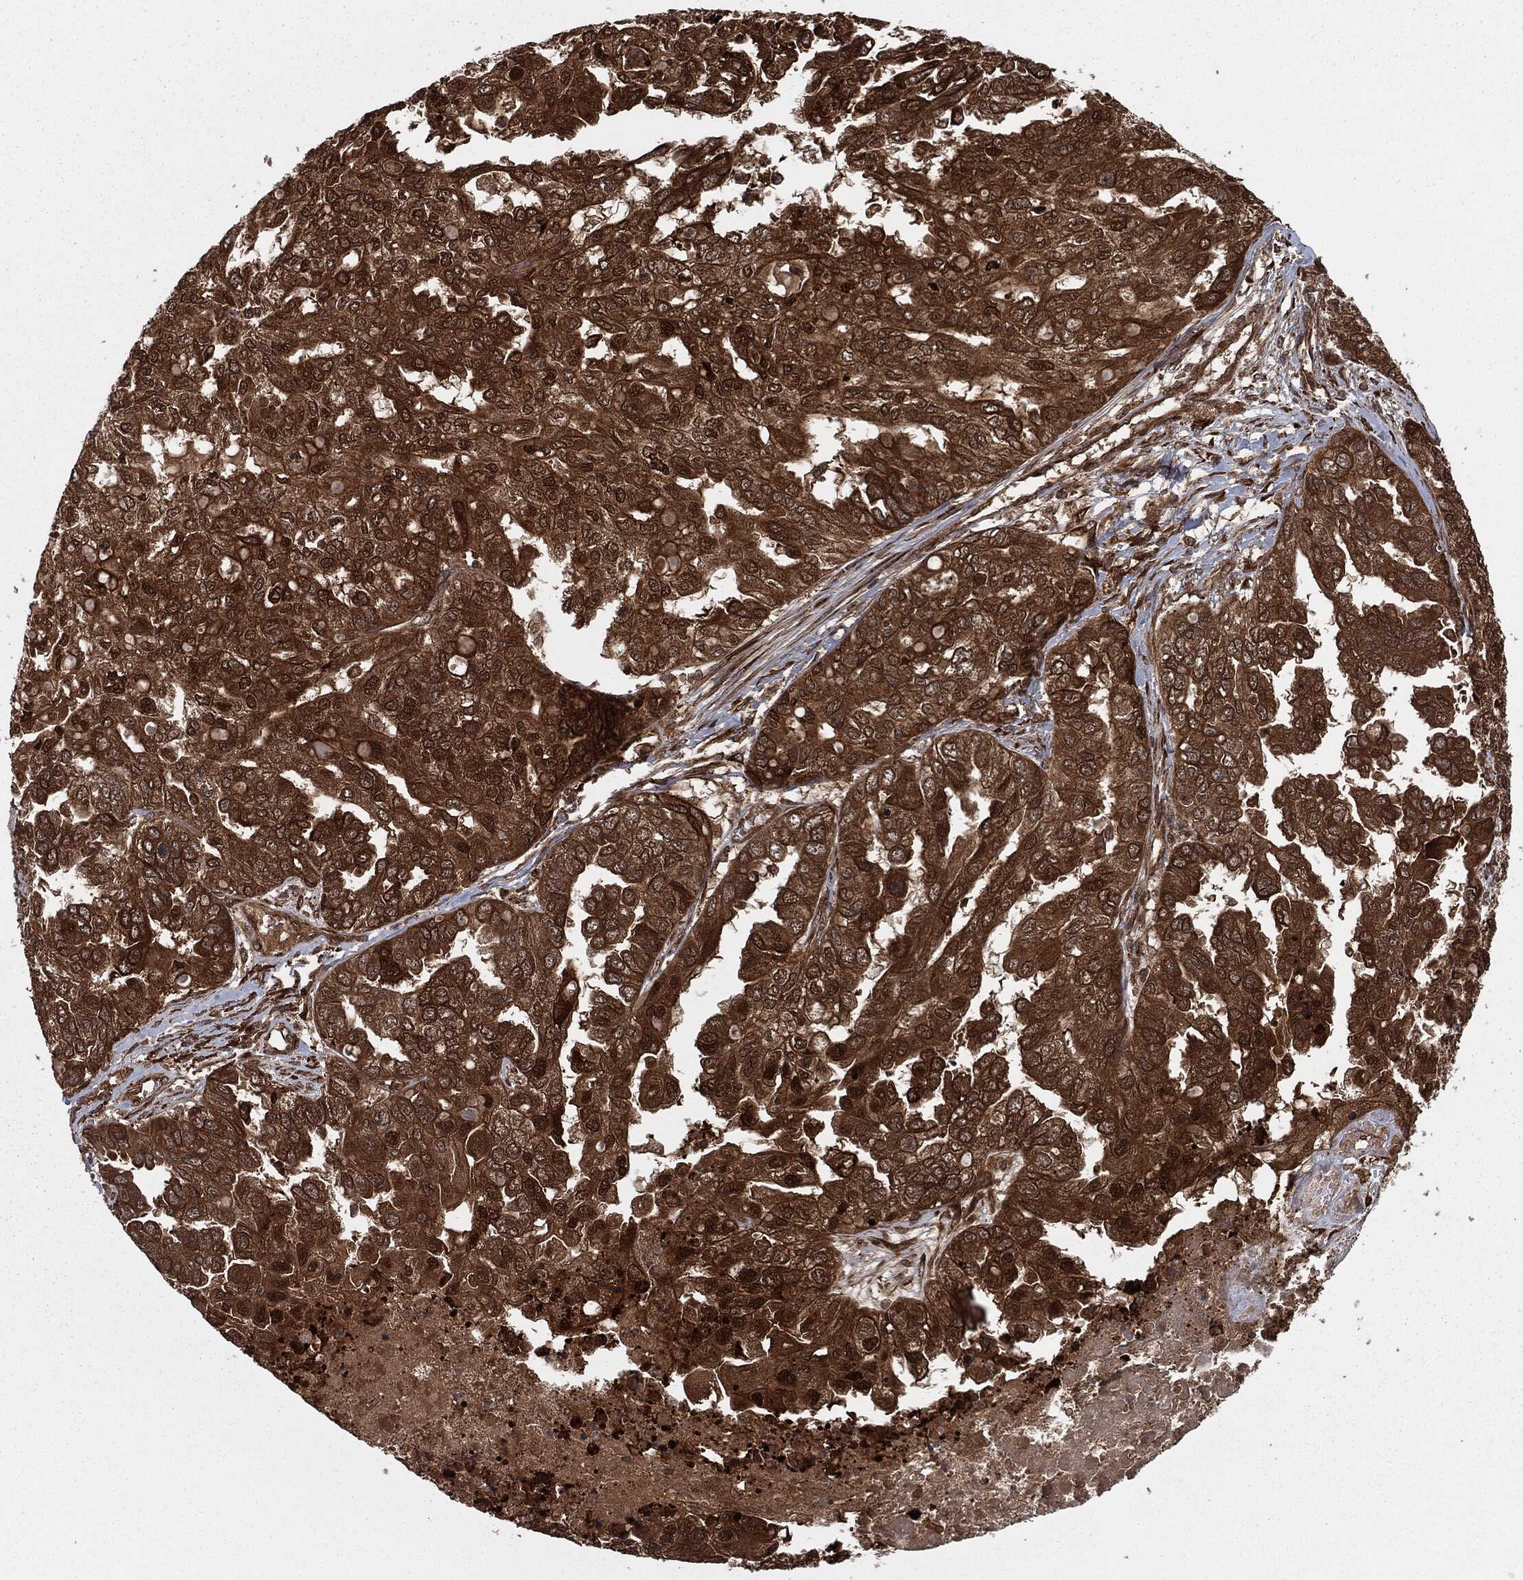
{"staining": {"intensity": "strong", "quantity": ">75%", "location": "cytoplasmic/membranous,nuclear"}, "tissue": "ovarian cancer", "cell_type": "Tumor cells", "image_type": "cancer", "snomed": [{"axis": "morphology", "description": "Cystadenocarcinoma, serous, NOS"}, {"axis": "topography", "description": "Ovary"}], "caption": "The immunohistochemical stain labels strong cytoplasmic/membranous and nuclear staining in tumor cells of serous cystadenocarcinoma (ovarian) tissue.", "gene": "RANBP9", "patient": {"sex": "female", "age": 53}}